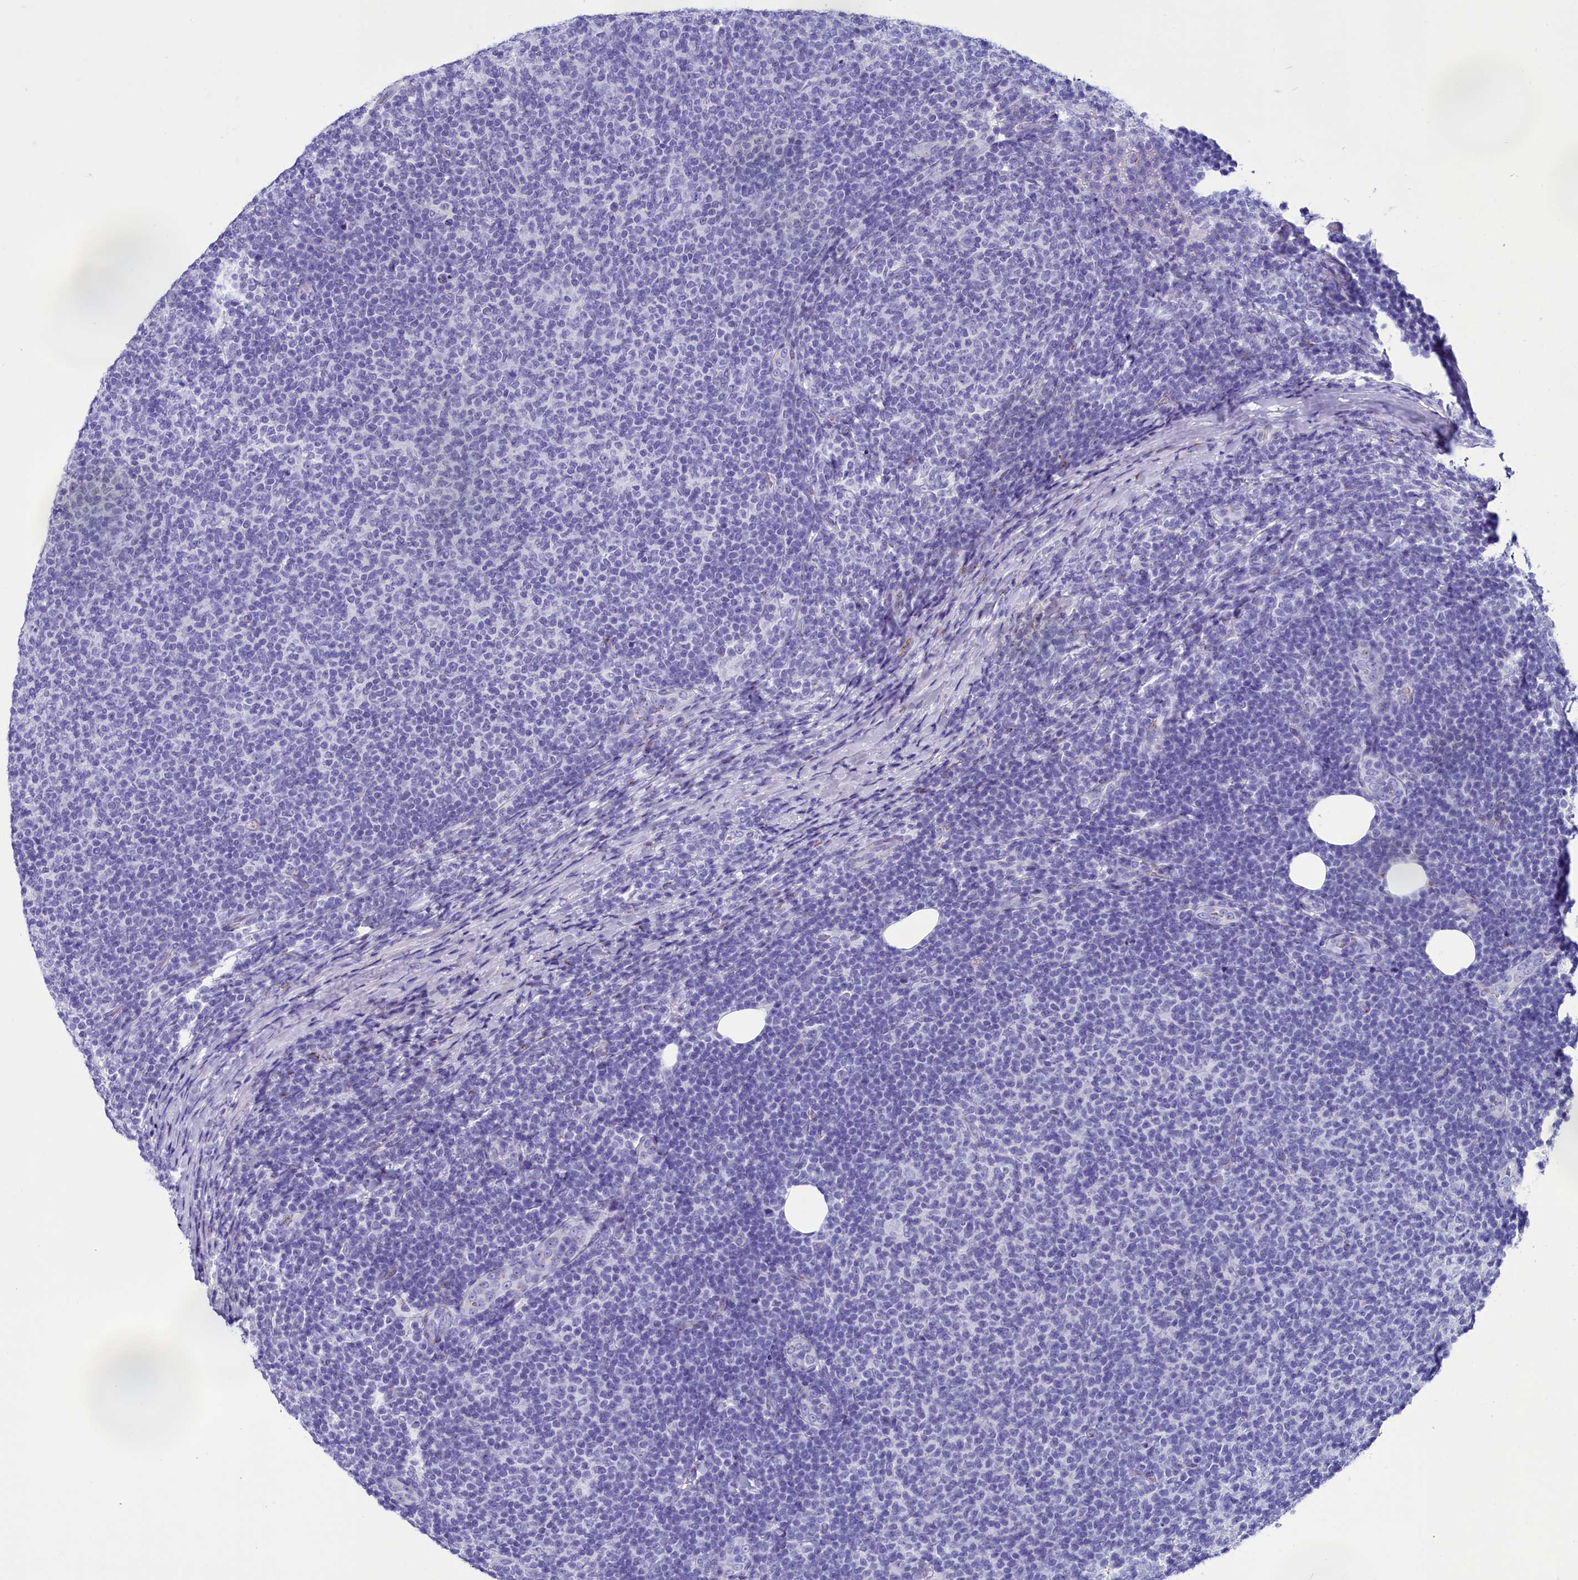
{"staining": {"intensity": "negative", "quantity": "none", "location": "none"}, "tissue": "lymphoma", "cell_type": "Tumor cells", "image_type": "cancer", "snomed": [{"axis": "morphology", "description": "Malignant lymphoma, non-Hodgkin's type, Low grade"}, {"axis": "topography", "description": "Lymph node"}], "caption": "The photomicrograph demonstrates no significant positivity in tumor cells of lymphoma.", "gene": "AP3B2", "patient": {"sex": "male", "age": 66}}